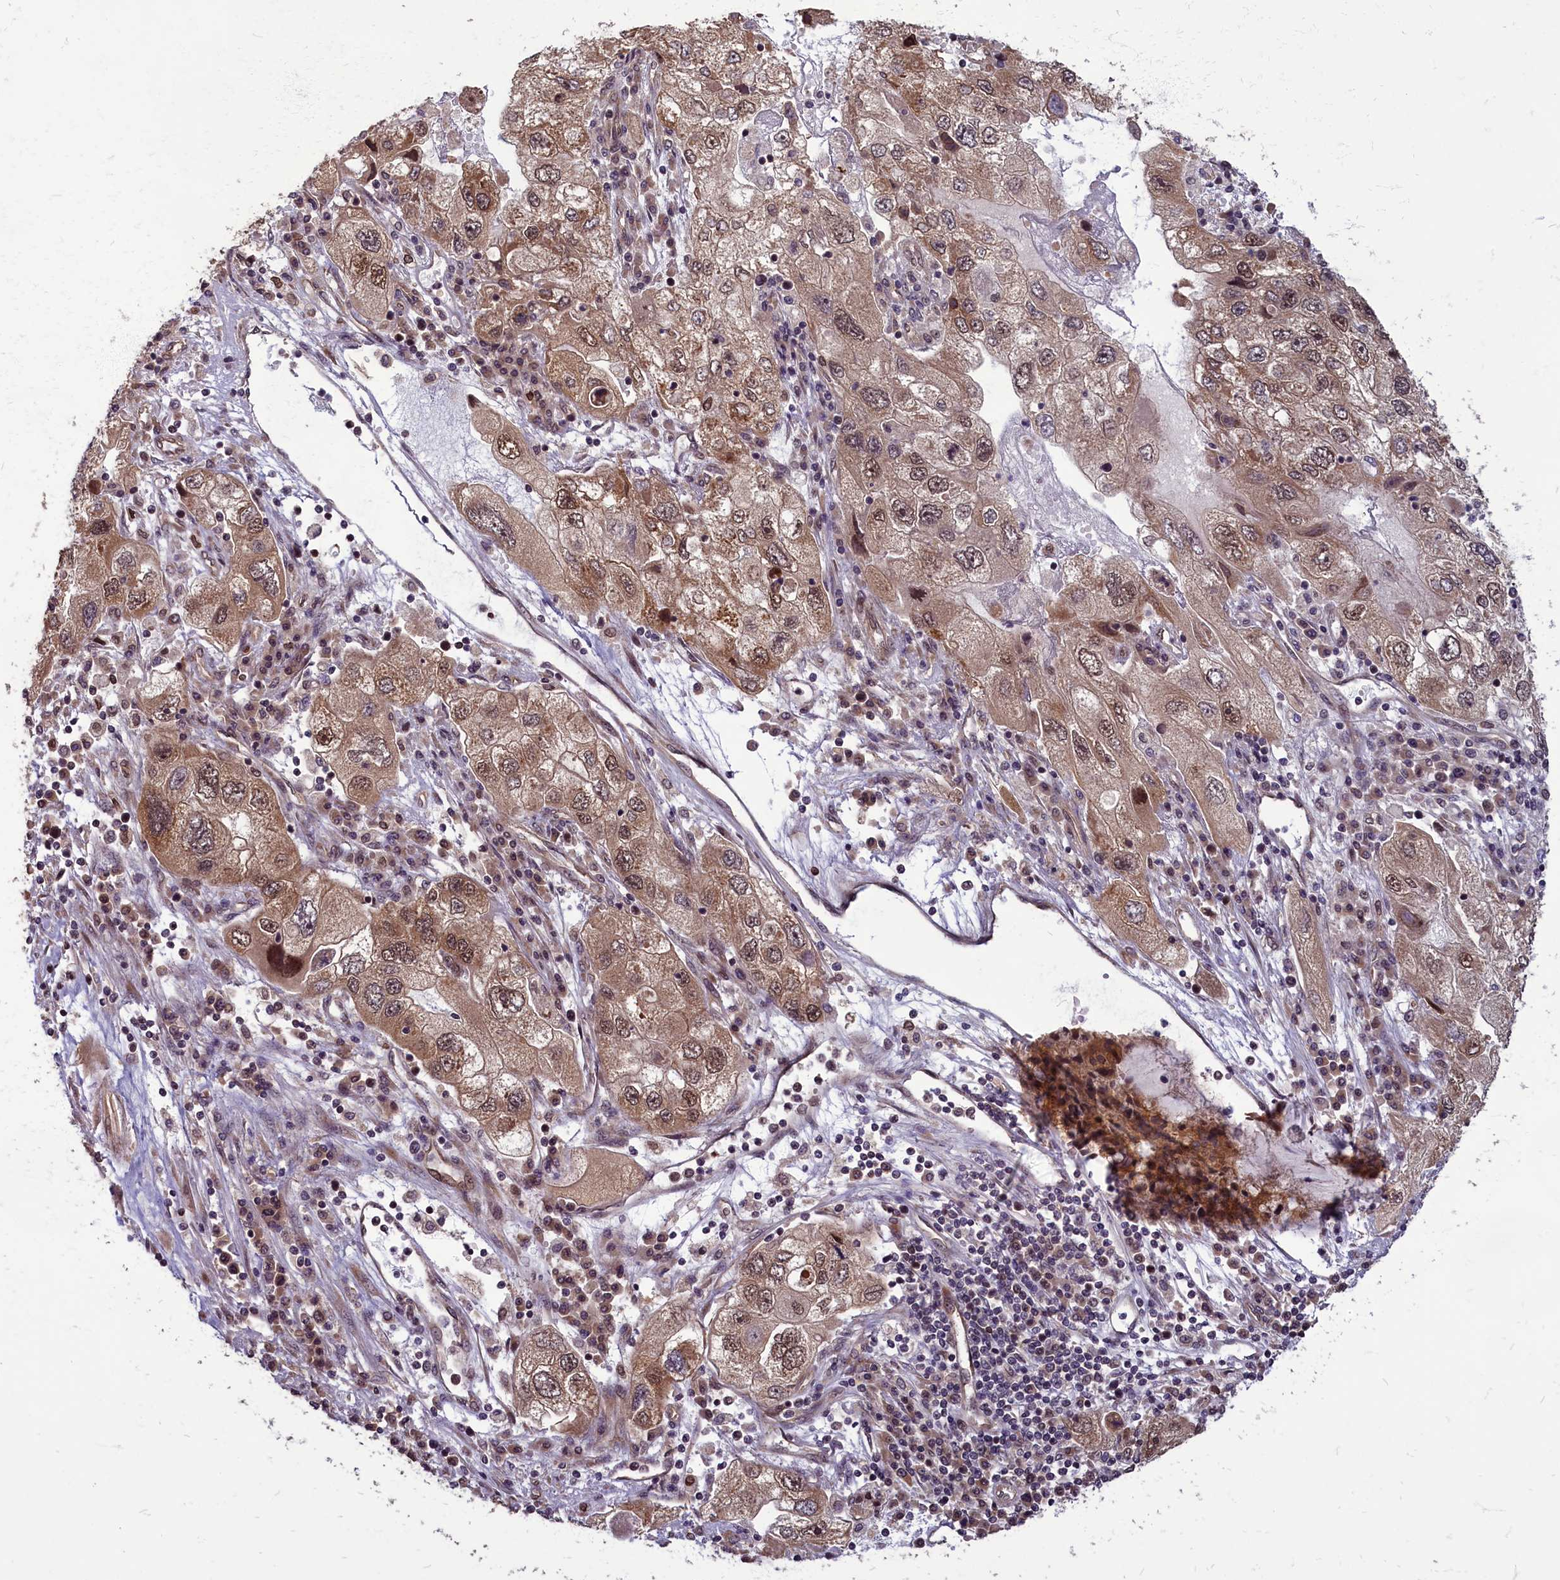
{"staining": {"intensity": "moderate", "quantity": ">75%", "location": "cytoplasmic/membranous,nuclear"}, "tissue": "endometrial cancer", "cell_type": "Tumor cells", "image_type": "cancer", "snomed": [{"axis": "morphology", "description": "Adenocarcinoma, NOS"}, {"axis": "topography", "description": "Endometrium"}], "caption": "About >75% of tumor cells in endometrial cancer show moderate cytoplasmic/membranous and nuclear protein positivity as visualized by brown immunohistochemical staining.", "gene": "MYCBP", "patient": {"sex": "female", "age": 49}}